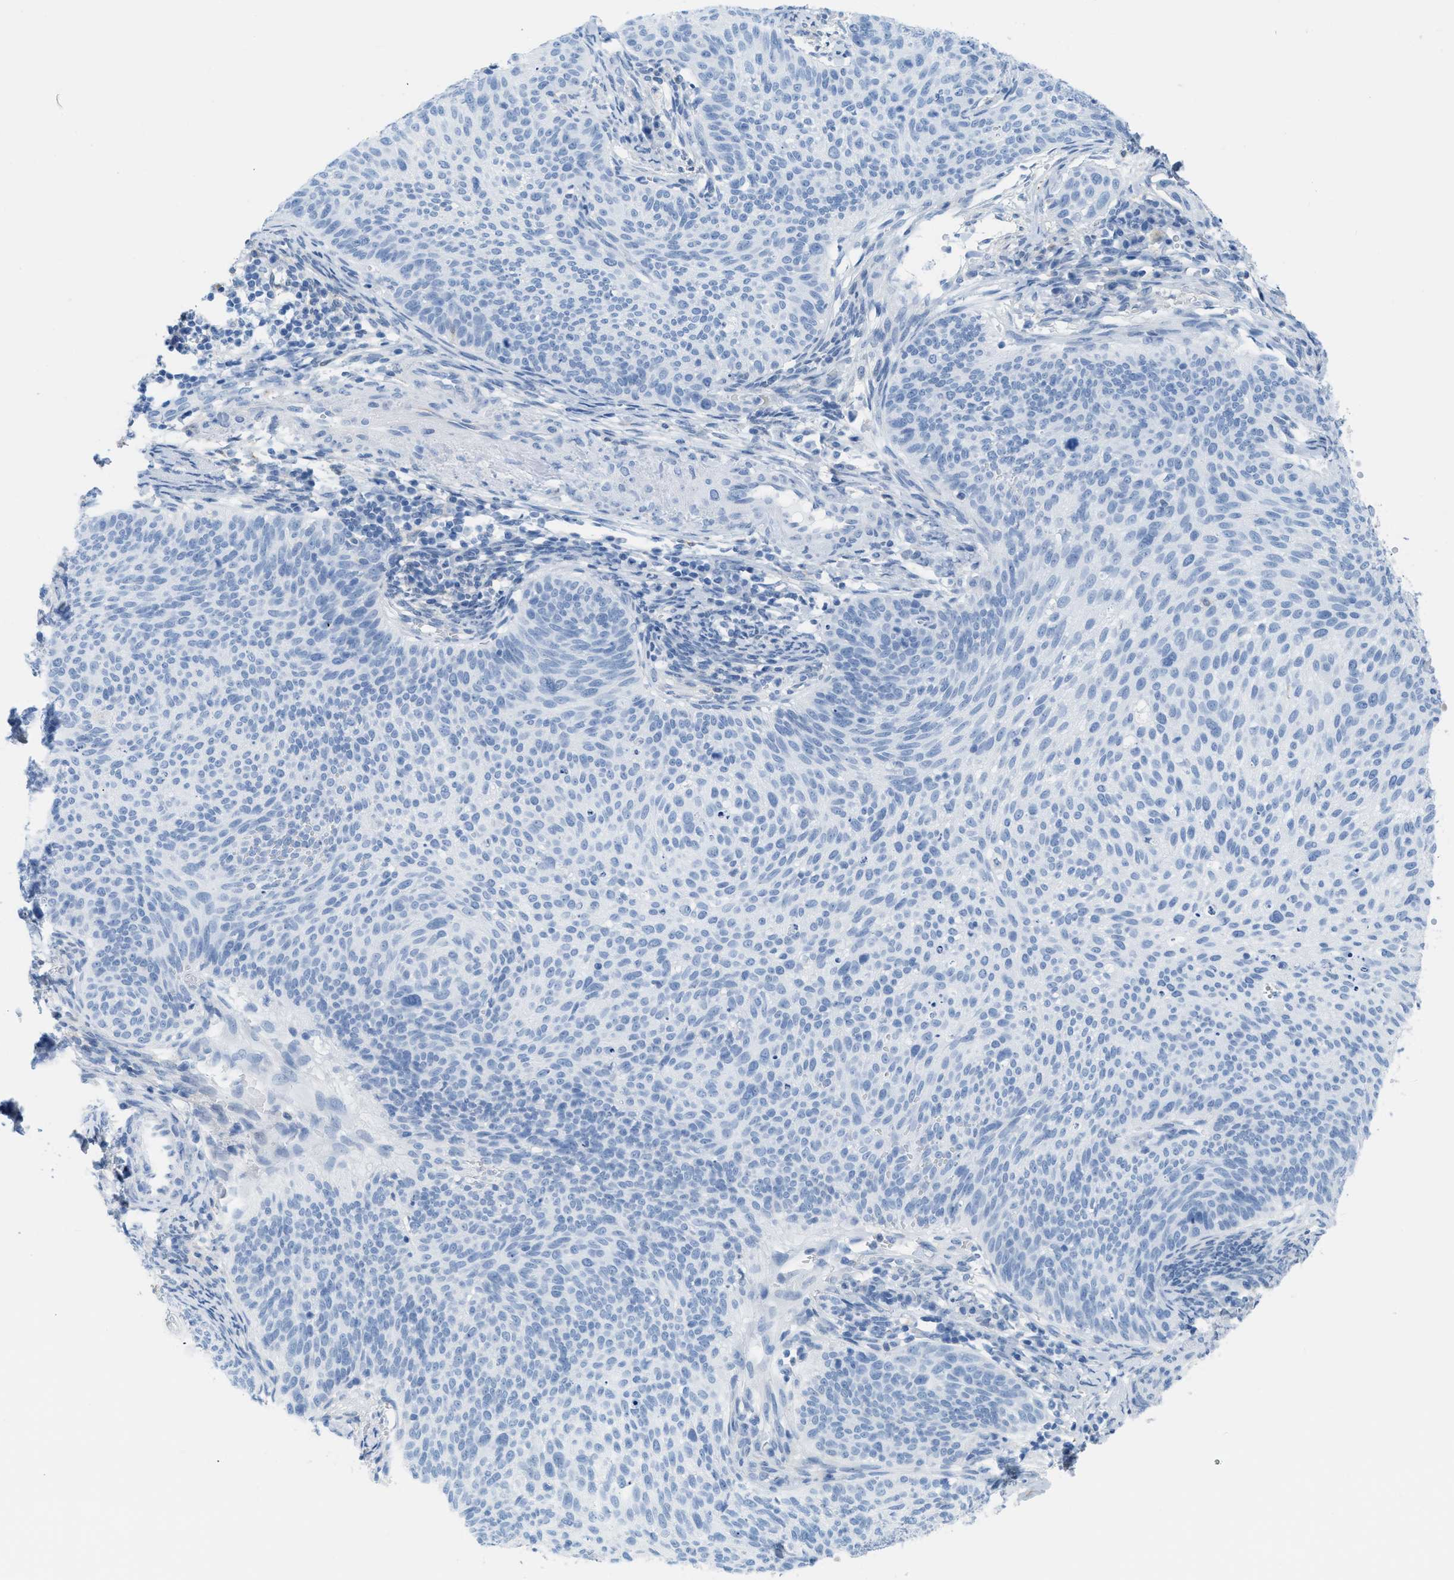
{"staining": {"intensity": "negative", "quantity": "none", "location": "none"}, "tissue": "cervical cancer", "cell_type": "Tumor cells", "image_type": "cancer", "snomed": [{"axis": "morphology", "description": "Squamous cell carcinoma, NOS"}, {"axis": "topography", "description": "Cervix"}], "caption": "Image shows no protein positivity in tumor cells of cervical squamous cell carcinoma tissue.", "gene": "ASGR1", "patient": {"sex": "female", "age": 70}}